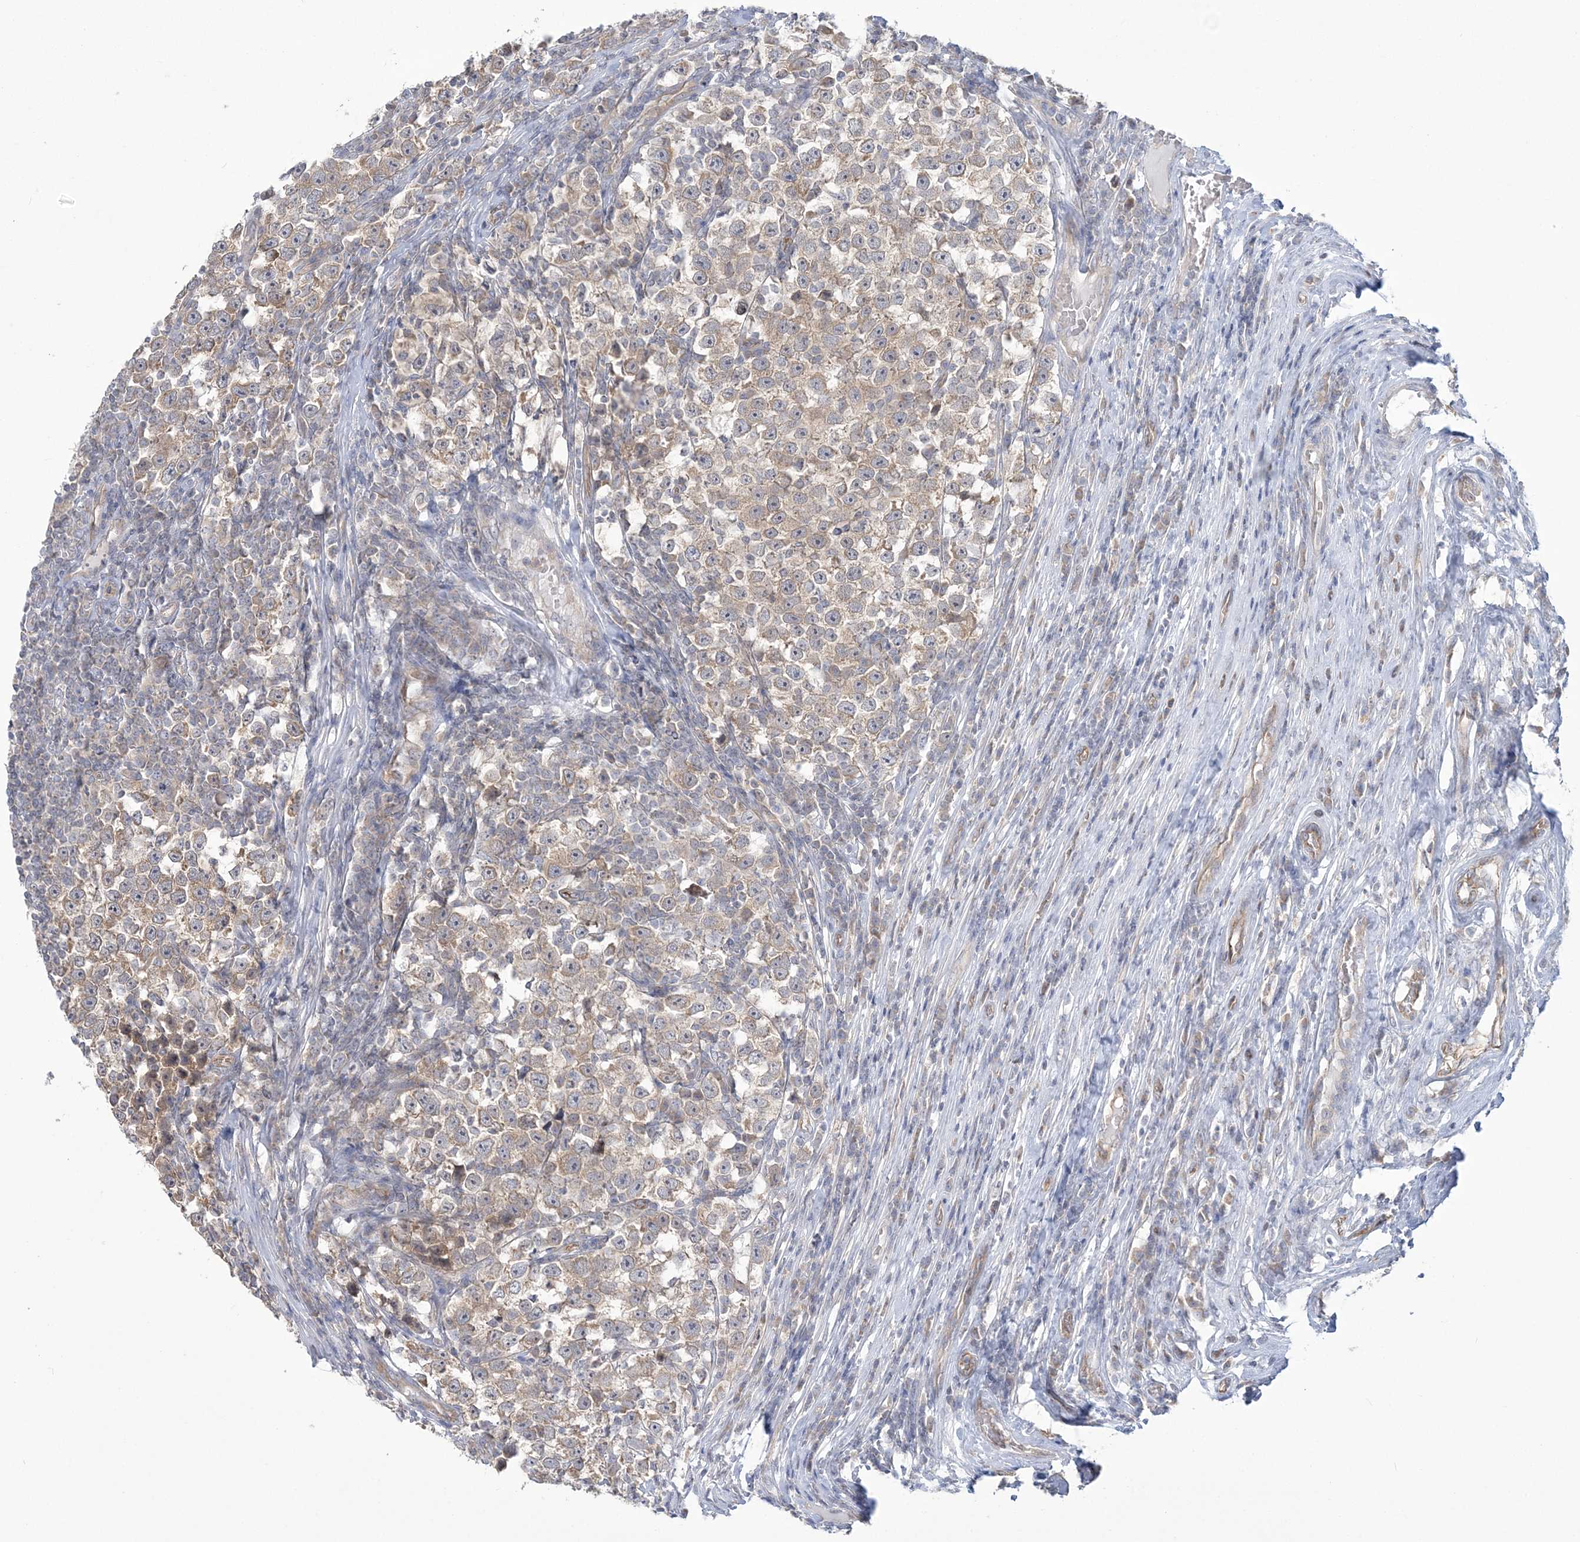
{"staining": {"intensity": "weak", "quantity": ">75%", "location": "cytoplasmic/membranous"}, "tissue": "testis cancer", "cell_type": "Tumor cells", "image_type": "cancer", "snomed": [{"axis": "morphology", "description": "Normal tissue, NOS"}, {"axis": "morphology", "description": "Seminoma, NOS"}, {"axis": "topography", "description": "Testis"}], "caption": "The micrograph shows immunohistochemical staining of seminoma (testis). There is weak cytoplasmic/membranous expression is identified in about >75% of tumor cells.", "gene": "FARSB", "patient": {"sex": "male", "age": 43}}